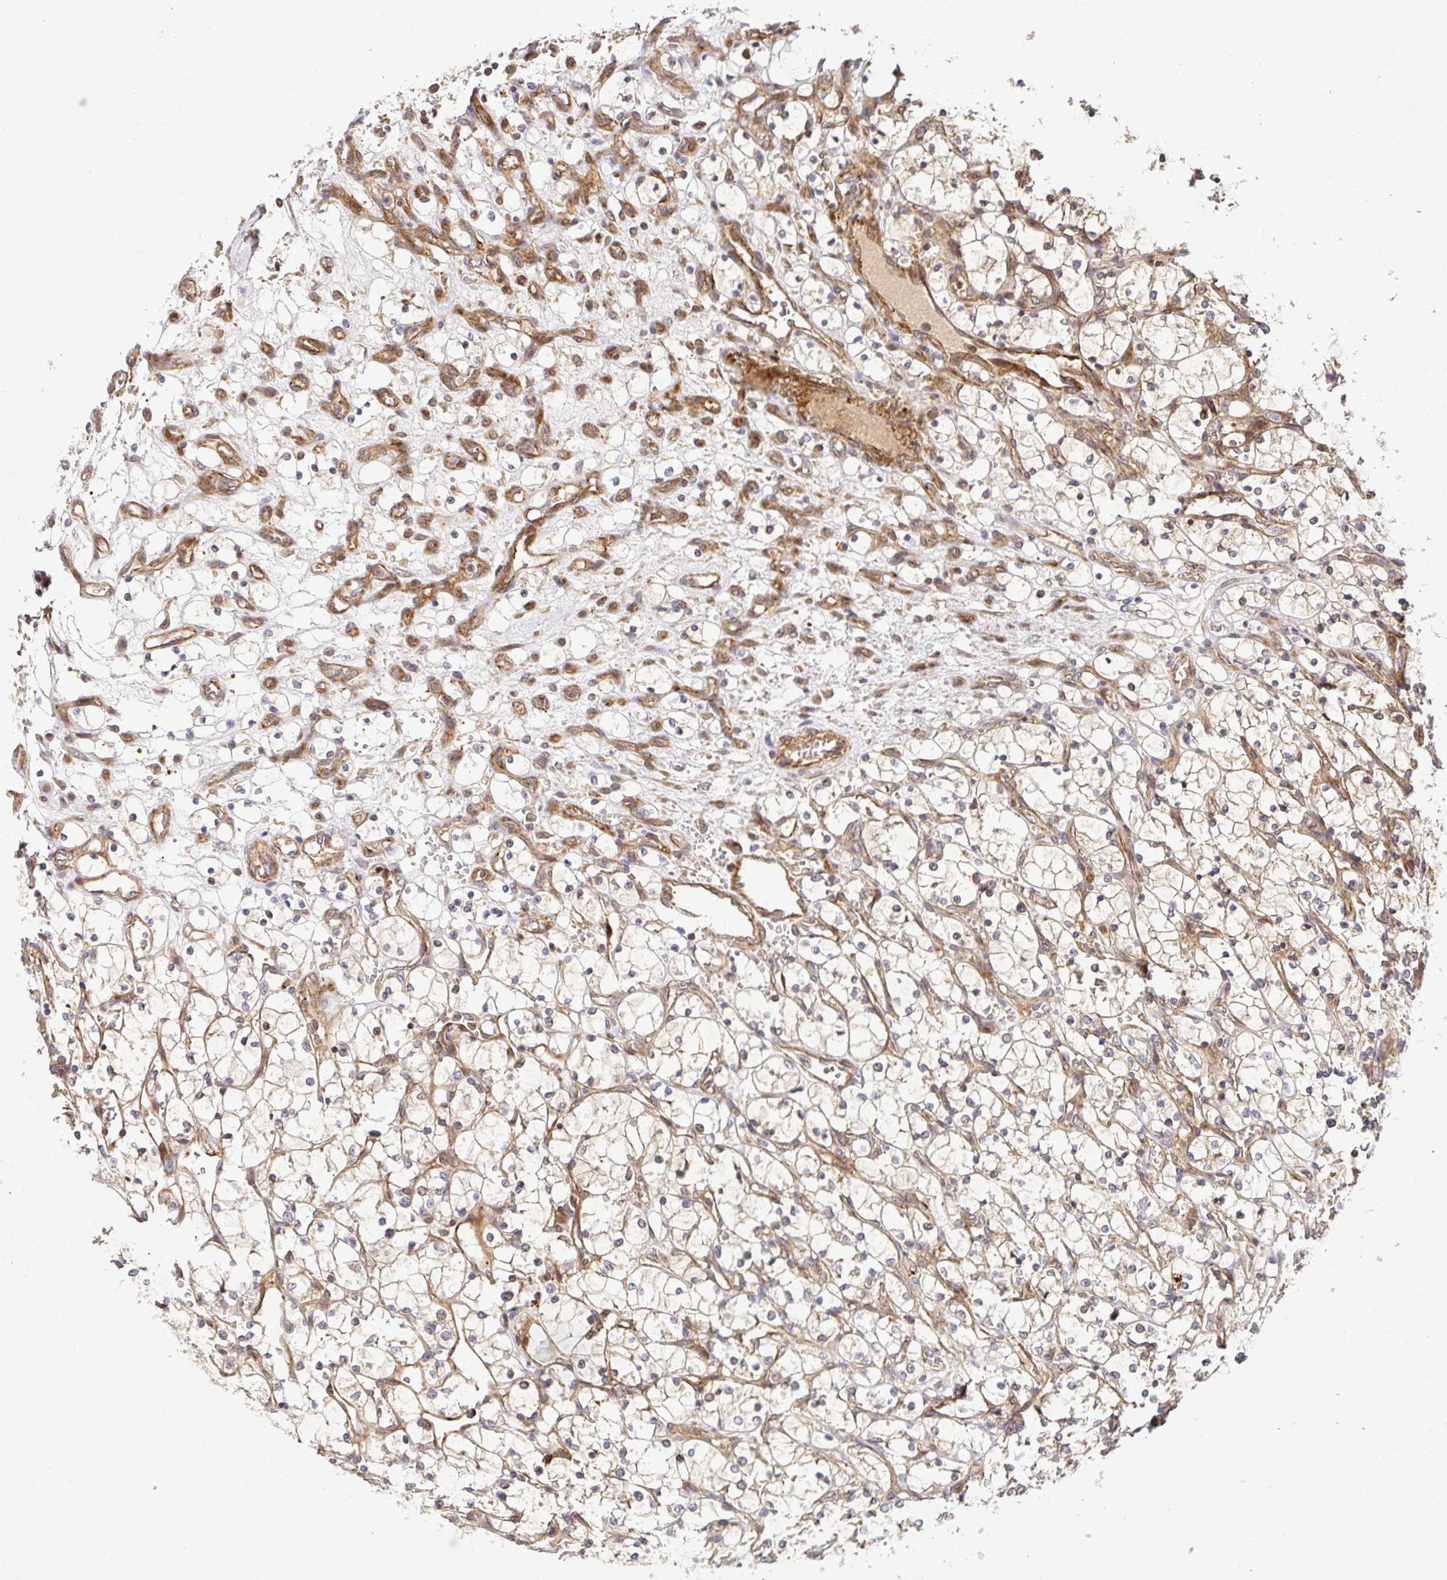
{"staining": {"intensity": "negative", "quantity": "none", "location": "none"}, "tissue": "renal cancer", "cell_type": "Tumor cells", "image_type": "cancer", "snomed": [{"axis": "morphology", "description": "Adenocarcinoma, NOS"}, {"axis": "topography", "description": "Kidney"}], "caption": "Human adenocarcinoma (renal) stained for a protein using immunohistochemistry (IHC) demonstrates no positivity in tumor cells.", "gene": "PSMA4", "patient": {"sex": "female", "age": 69}}